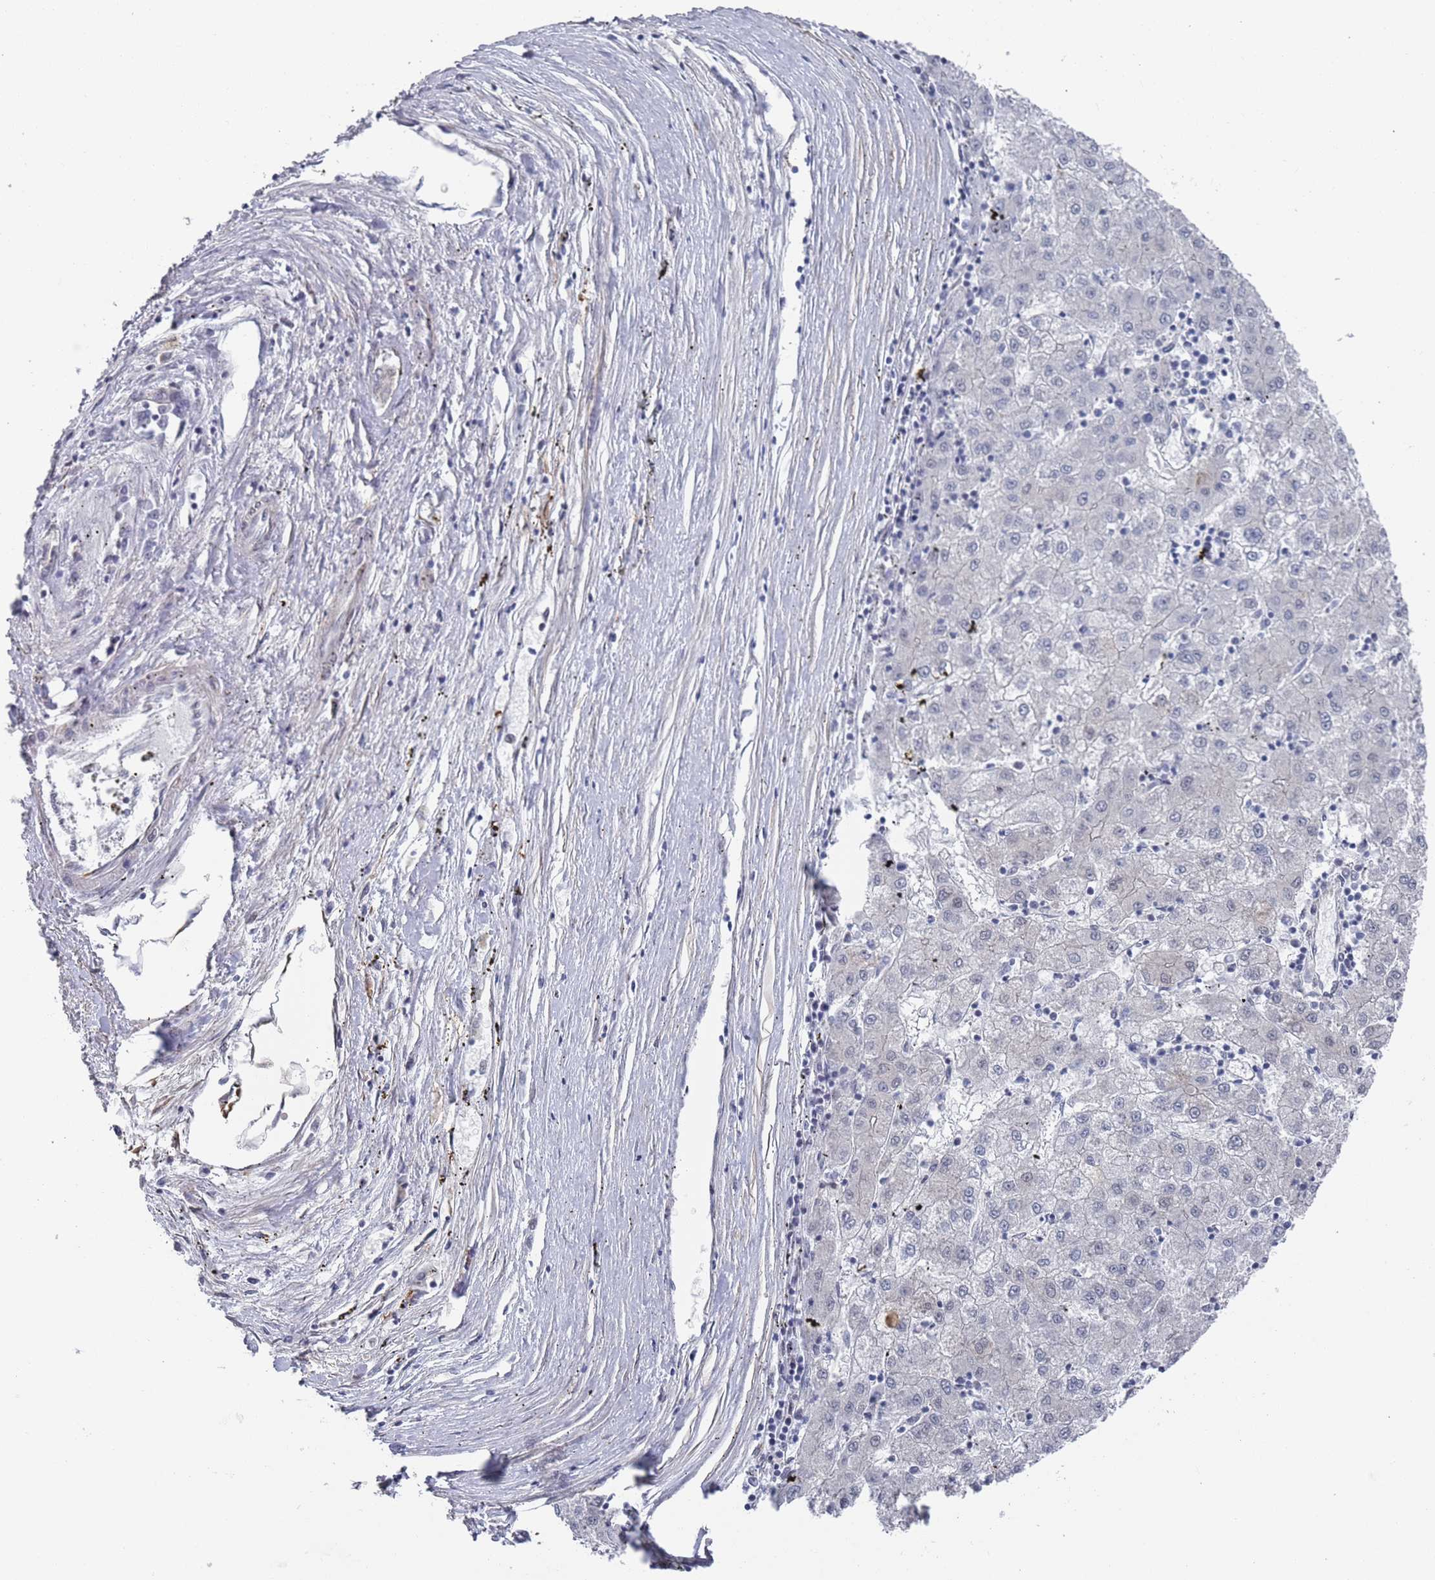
{"staining": {"intensity": "negative", "quantity": "none", "location": "none"}, "tissue": "liver cancer", "cell_type": "Tumor cells", "image_type": "cancer", "snomed": [{"axis": "morphology", "description": "Carcinoma, Hepatocellular, NOS"}, {"axis": "topography", "description": "Liver"}], "caption": "Immunohistochemical staining of liver hepatocellular carcinoma shows no significant expression in tumor cells. (Immunohistochemistry (ihc), brightfield microscopy, high magnification).", "gene": "DGKD", "patient": {"sex": "male", "age": 72}}